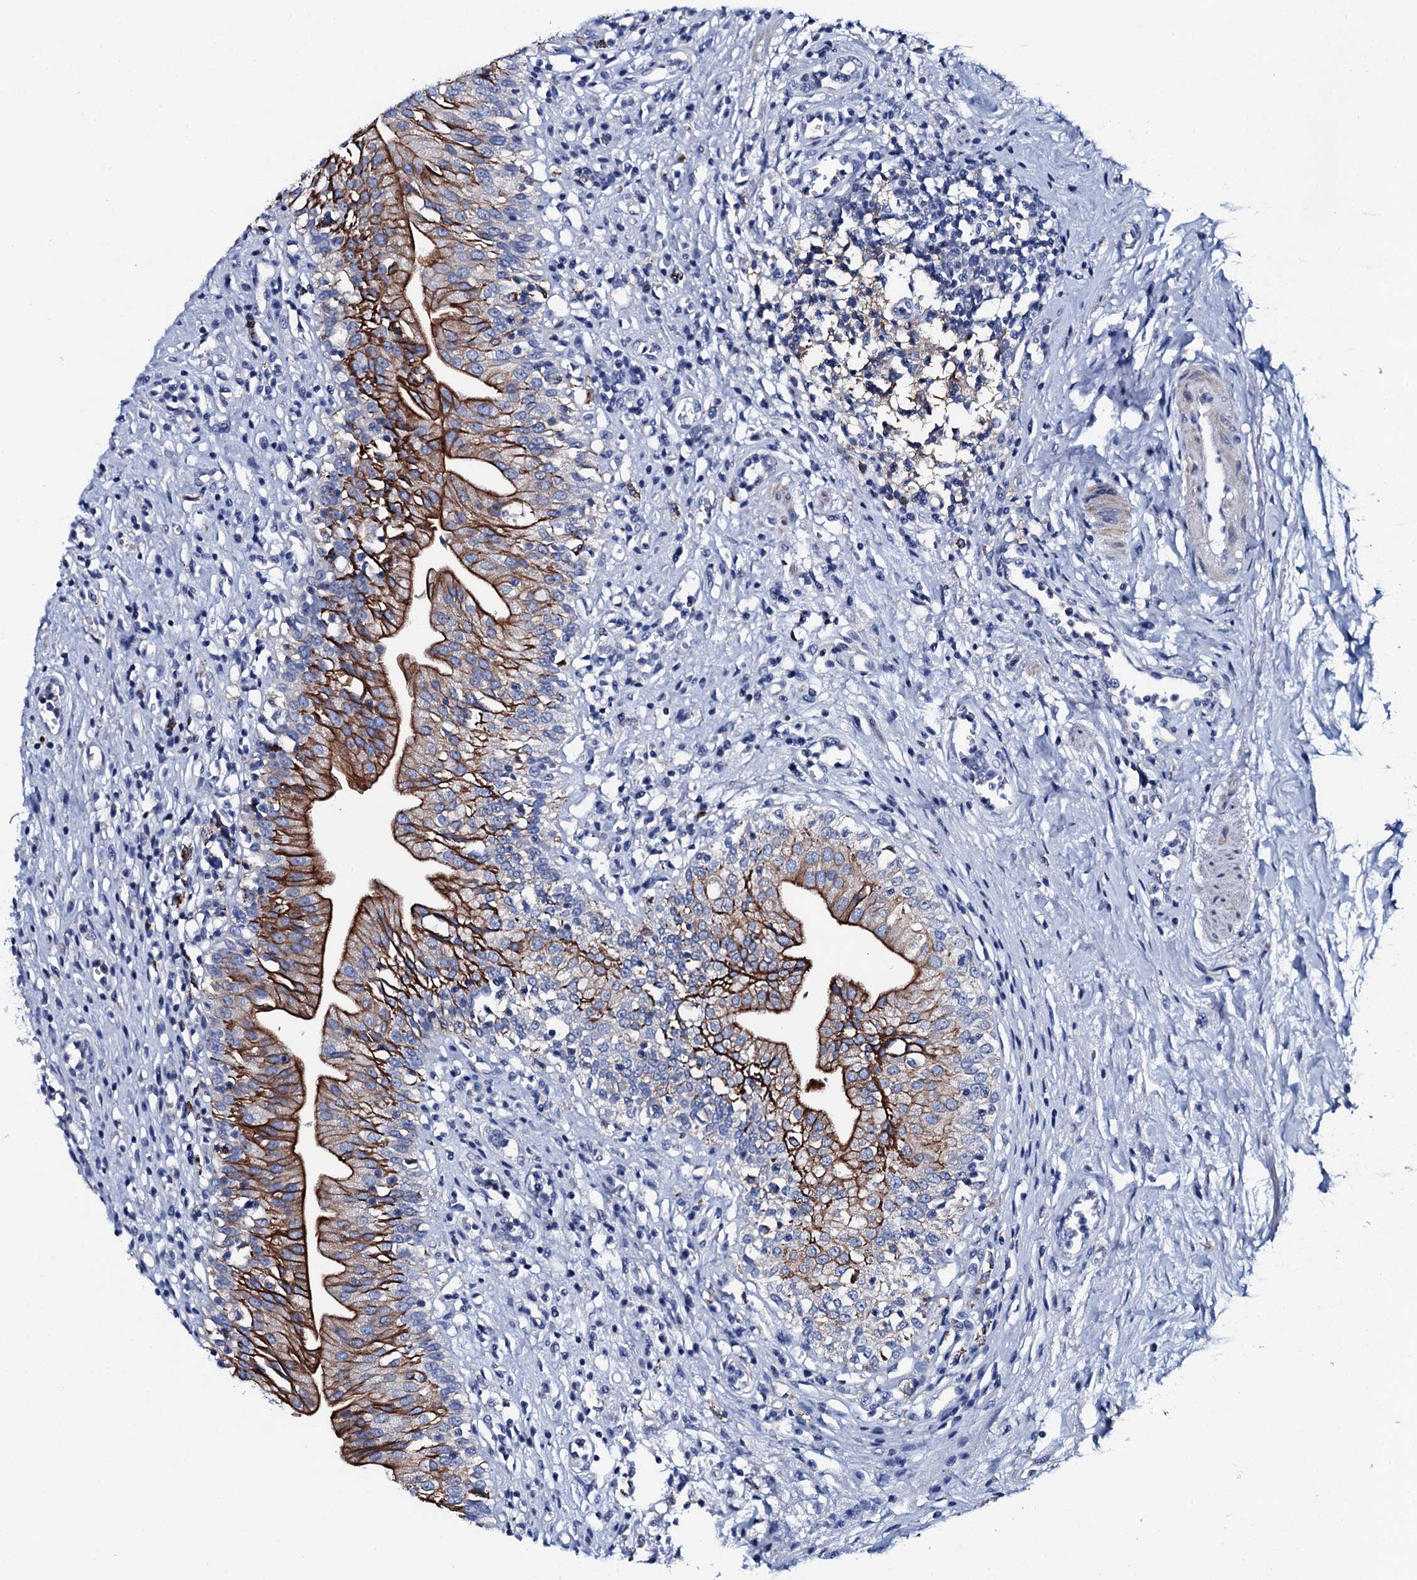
{"staining": {"intensity": "strong", "quantity": "25%-75%", "location": "cytoplasmic/membranous"}, "tissue": "urinary bladder", "cell_type": "Urothelial cells", "image_type": "normal", "snomed": [{"axis": "morphology", "description": "Normal tissue, NOS"}, {"axis": "morphology", "description": "Inflammation, NOS"}, {"axis": "topography", "description": "Urinary bladder"}], "caption": "Urinary bladder stained with a brown dye exhibits strong cytoplasmic/membranous positive staining in about 25%-75% of urothelial cells.", "gene": "GYS2", "patient": {"sex": "male", "age": 63}}